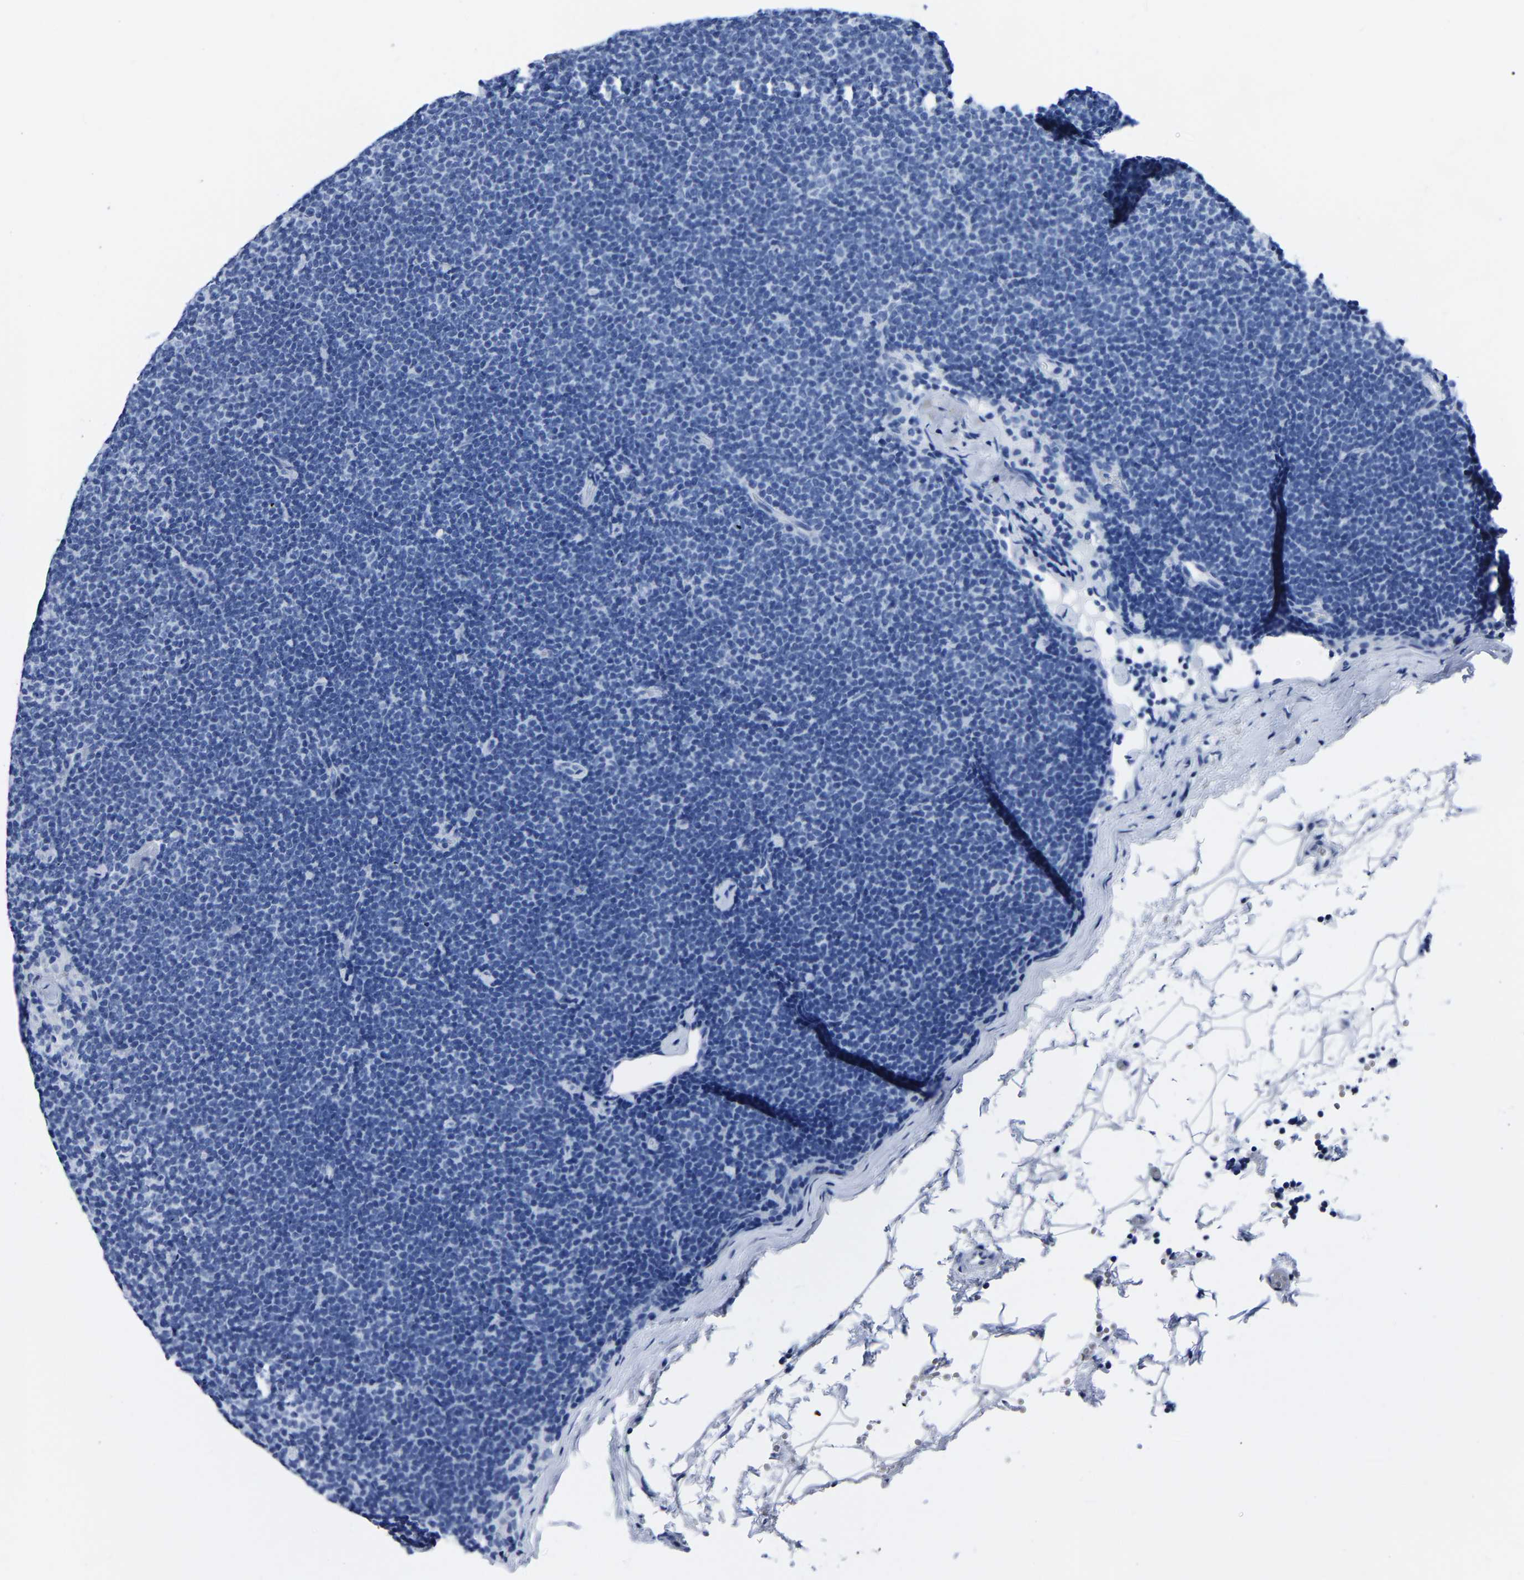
{"staining": {"intensity": "negative", "quantity": "none", "location": "none"}, "tissue": "lymphoma", "cell_type": "Tumor cells", "image_type": "cancer", "snomed": [{"axis": "morphology", "description": "Malignant lymphoma, non-Hodgkin's type, Low grade"}, {"axis": "topography", "description": "Lymph node"}], "caption": "High power microscopy micrograph of an immunohistochemistry (IHC) histopathology image of low-grade malignant lymphoma, non-Hodgkin's type, revealing no significant staining in tumor cells. (DAB (3,3'-diaminobenzidine) immunohistochemistry (IHC) with hematoxylin counter stain).", "gene": "IMPG2", "patient": {"sex": "female", "age": 53}}